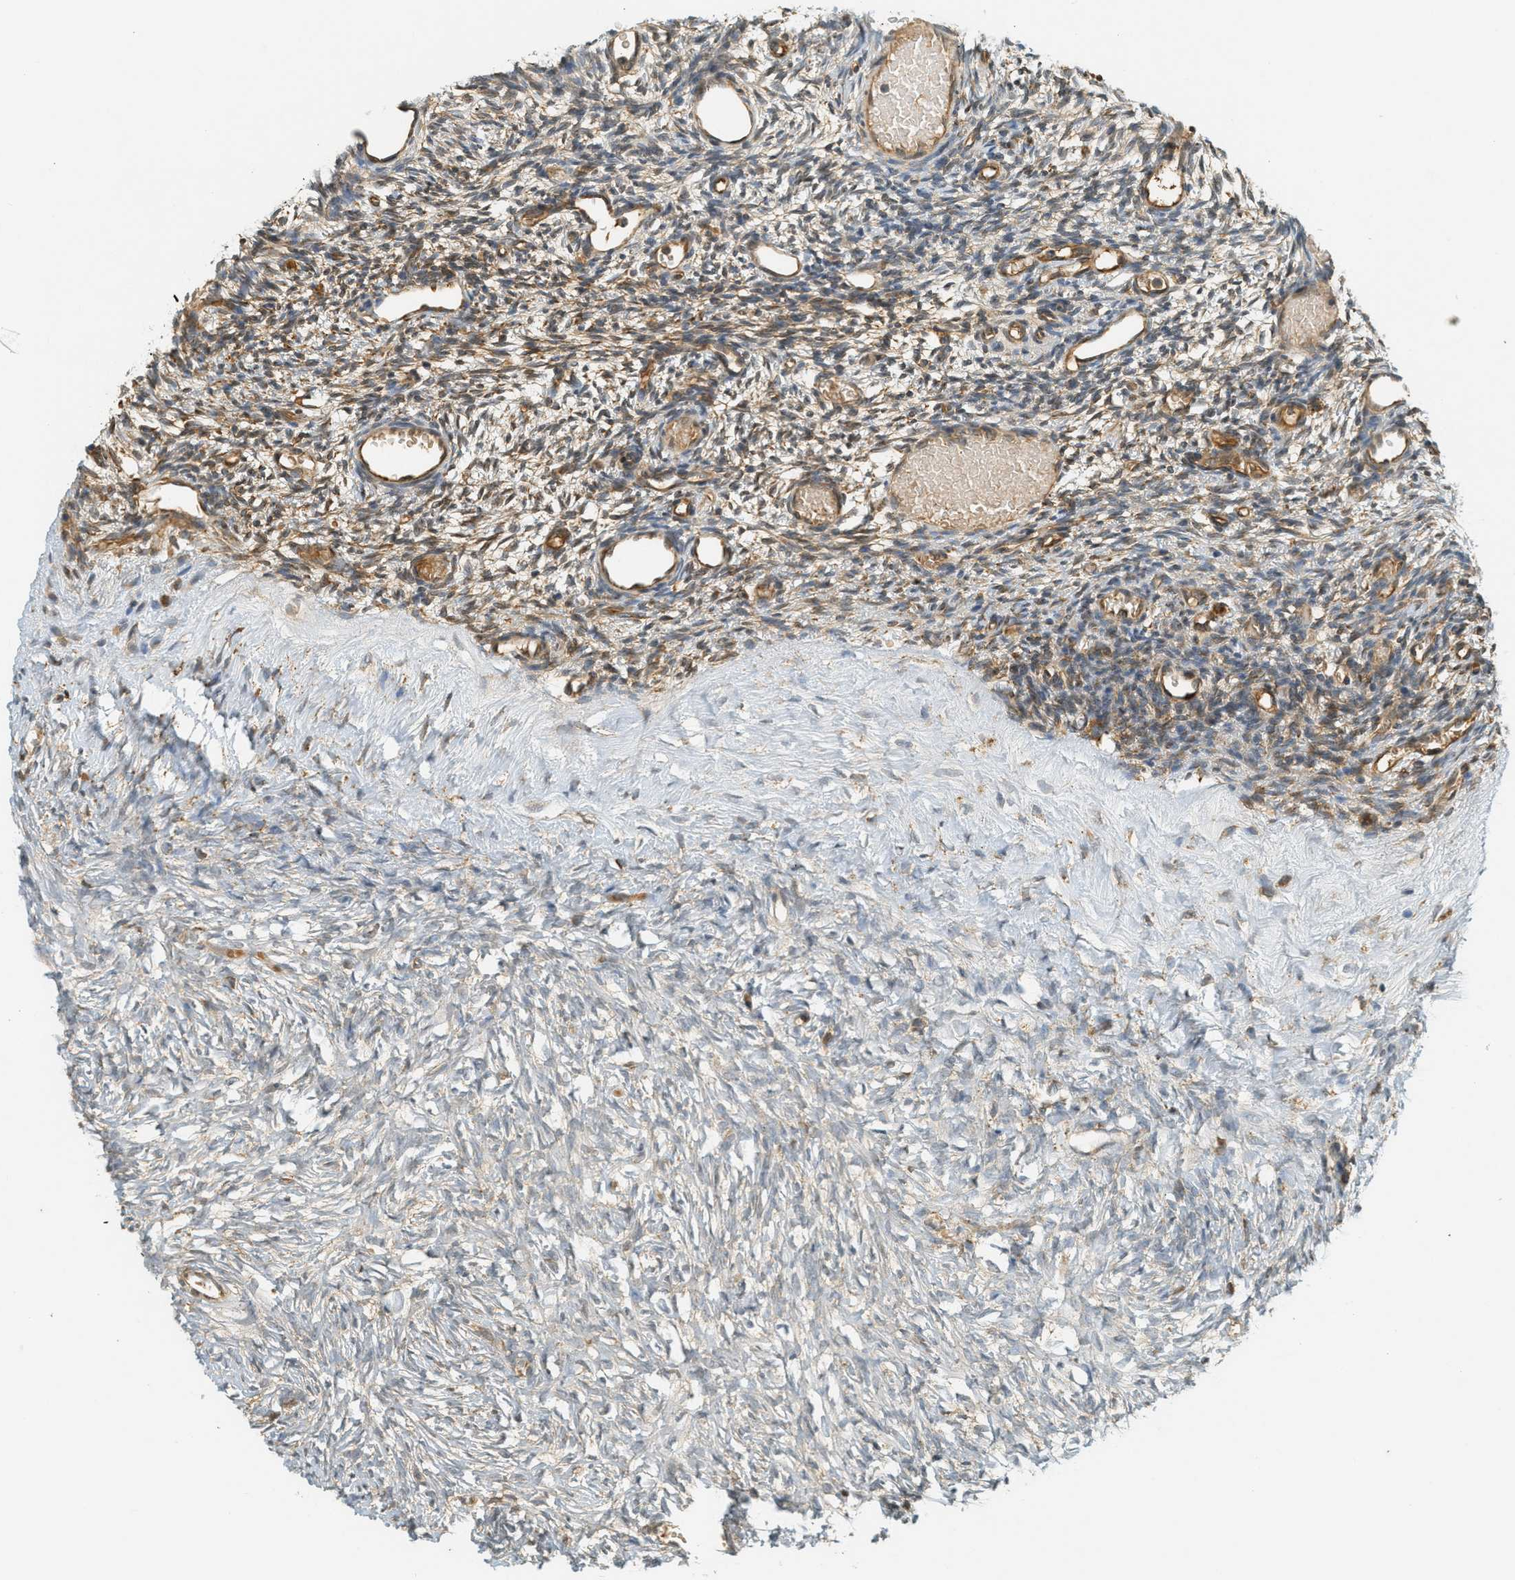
{"staining": {"intensity": "moderate", "quantity": "25%-75%", "location": "cytoplasmic/membranous"}, "tissue": "ovary", "cell_type": "Ovarian stroma cells", "image_type": "normal", "snomed": [{"axis": "morphology", "description": "Normal tissue, NOS"}, {"axis": "topography", "description": "Ovary"}], "caption": "Brown immunohistochemical staining in benign ovary shows moderate cytoplasmic/membranous expression in approximately 25%-75% of ovarian stroma cells. The staining is performed using DAB (3,3'-diaminobenzidine) brown chromogen to label protein expression. The nuclei are counter-stained blue using hematoxylin.", "gene": "PDK1", "patient": {"sex": "female", "age": 35}}